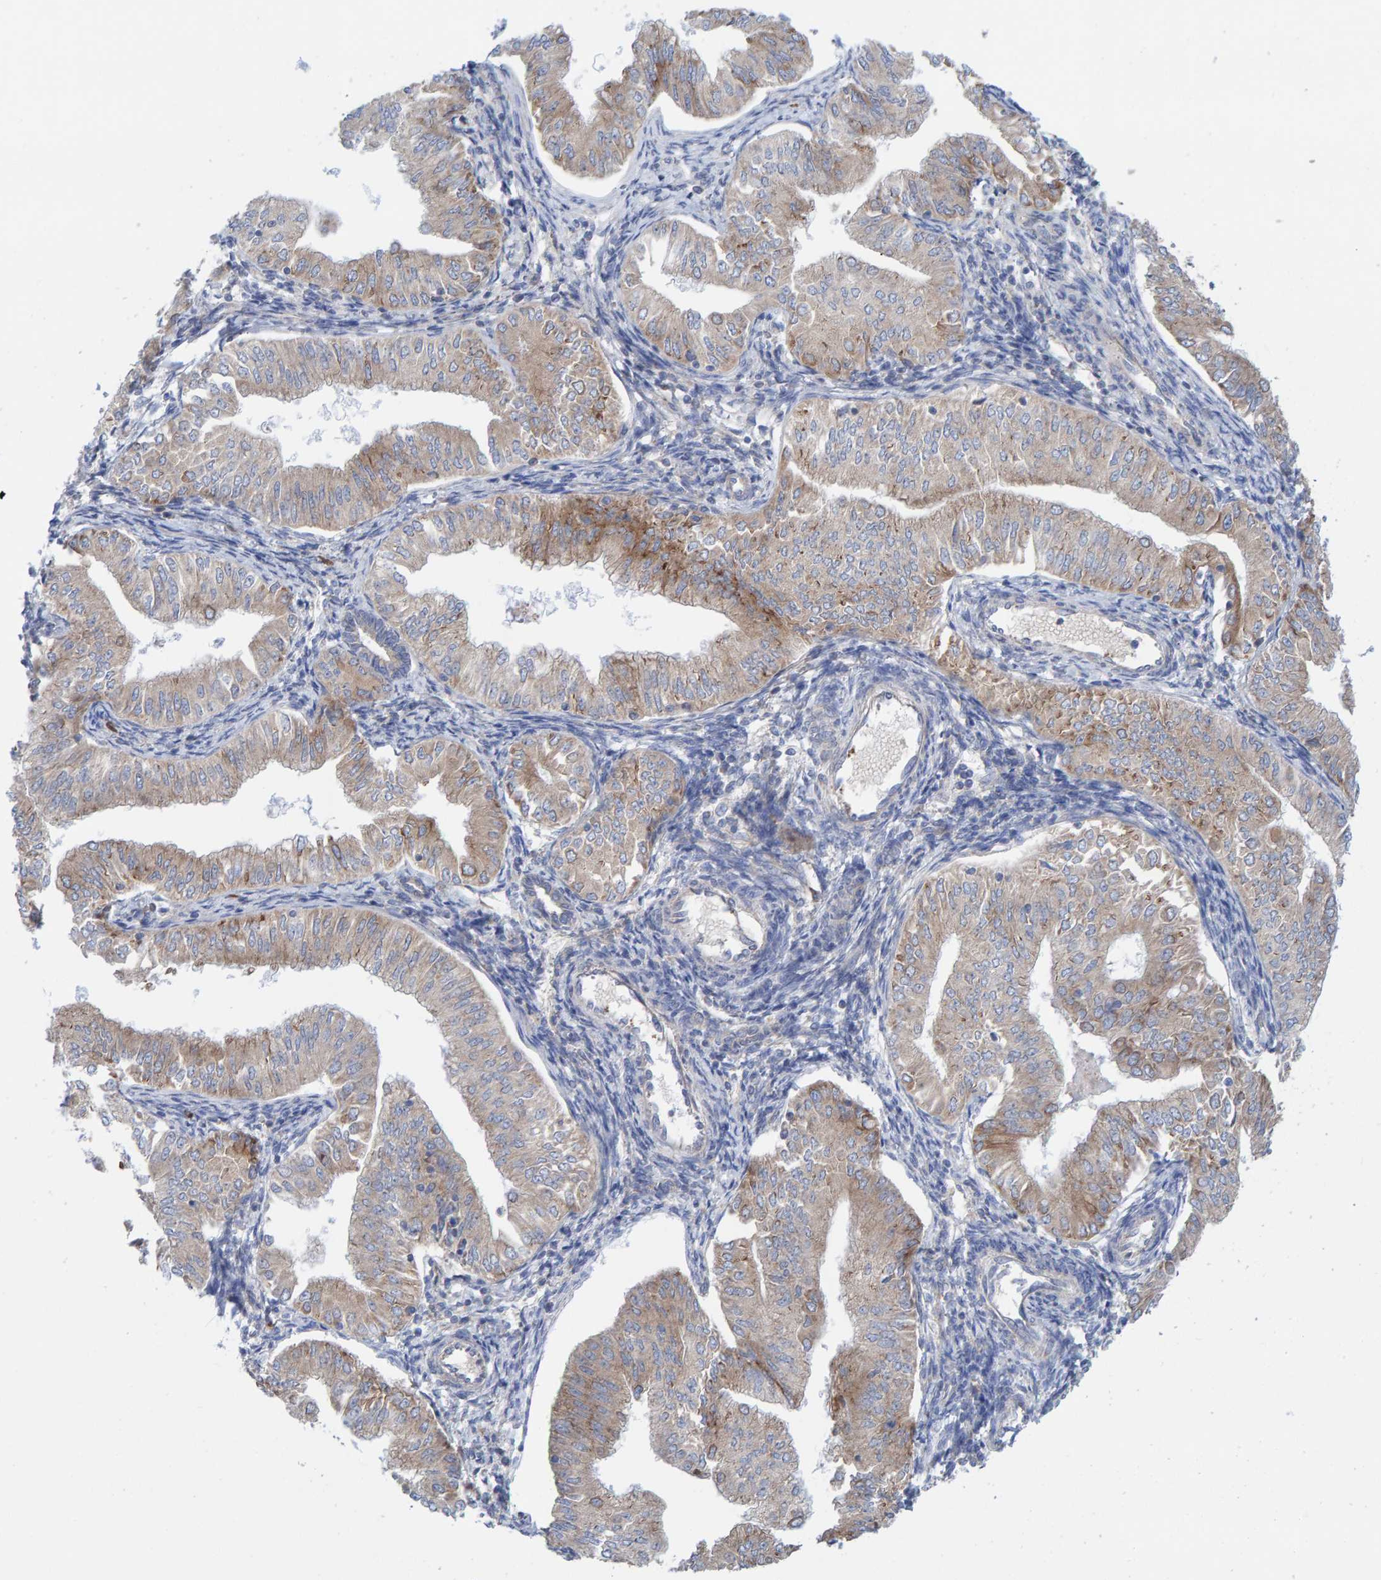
{"staining": {"intensity": "weak", "quantity": ">75%", "location": "cytoplasmic/membranous"}, "tissue": "endometrial cancer", "cell_type": "Tumor cells", "image_type": "cancer", "snomed": [{"axis": "morphology", "description": "Normal tissue, NOS"}, {"axis": "morphology", "description": "Adenocarcinoma, NOS"}, {"axis": "topography", "description": "Endometrium"}], "caption": "The immunohistochemical stain highlights weak cytoplasmic/membranous expression in tumor cells of endometrial cancer (adenocarcinoma) tissue.", "gene": "CDK5RAP3", "patient": {"sex": "female", "age": 53}}